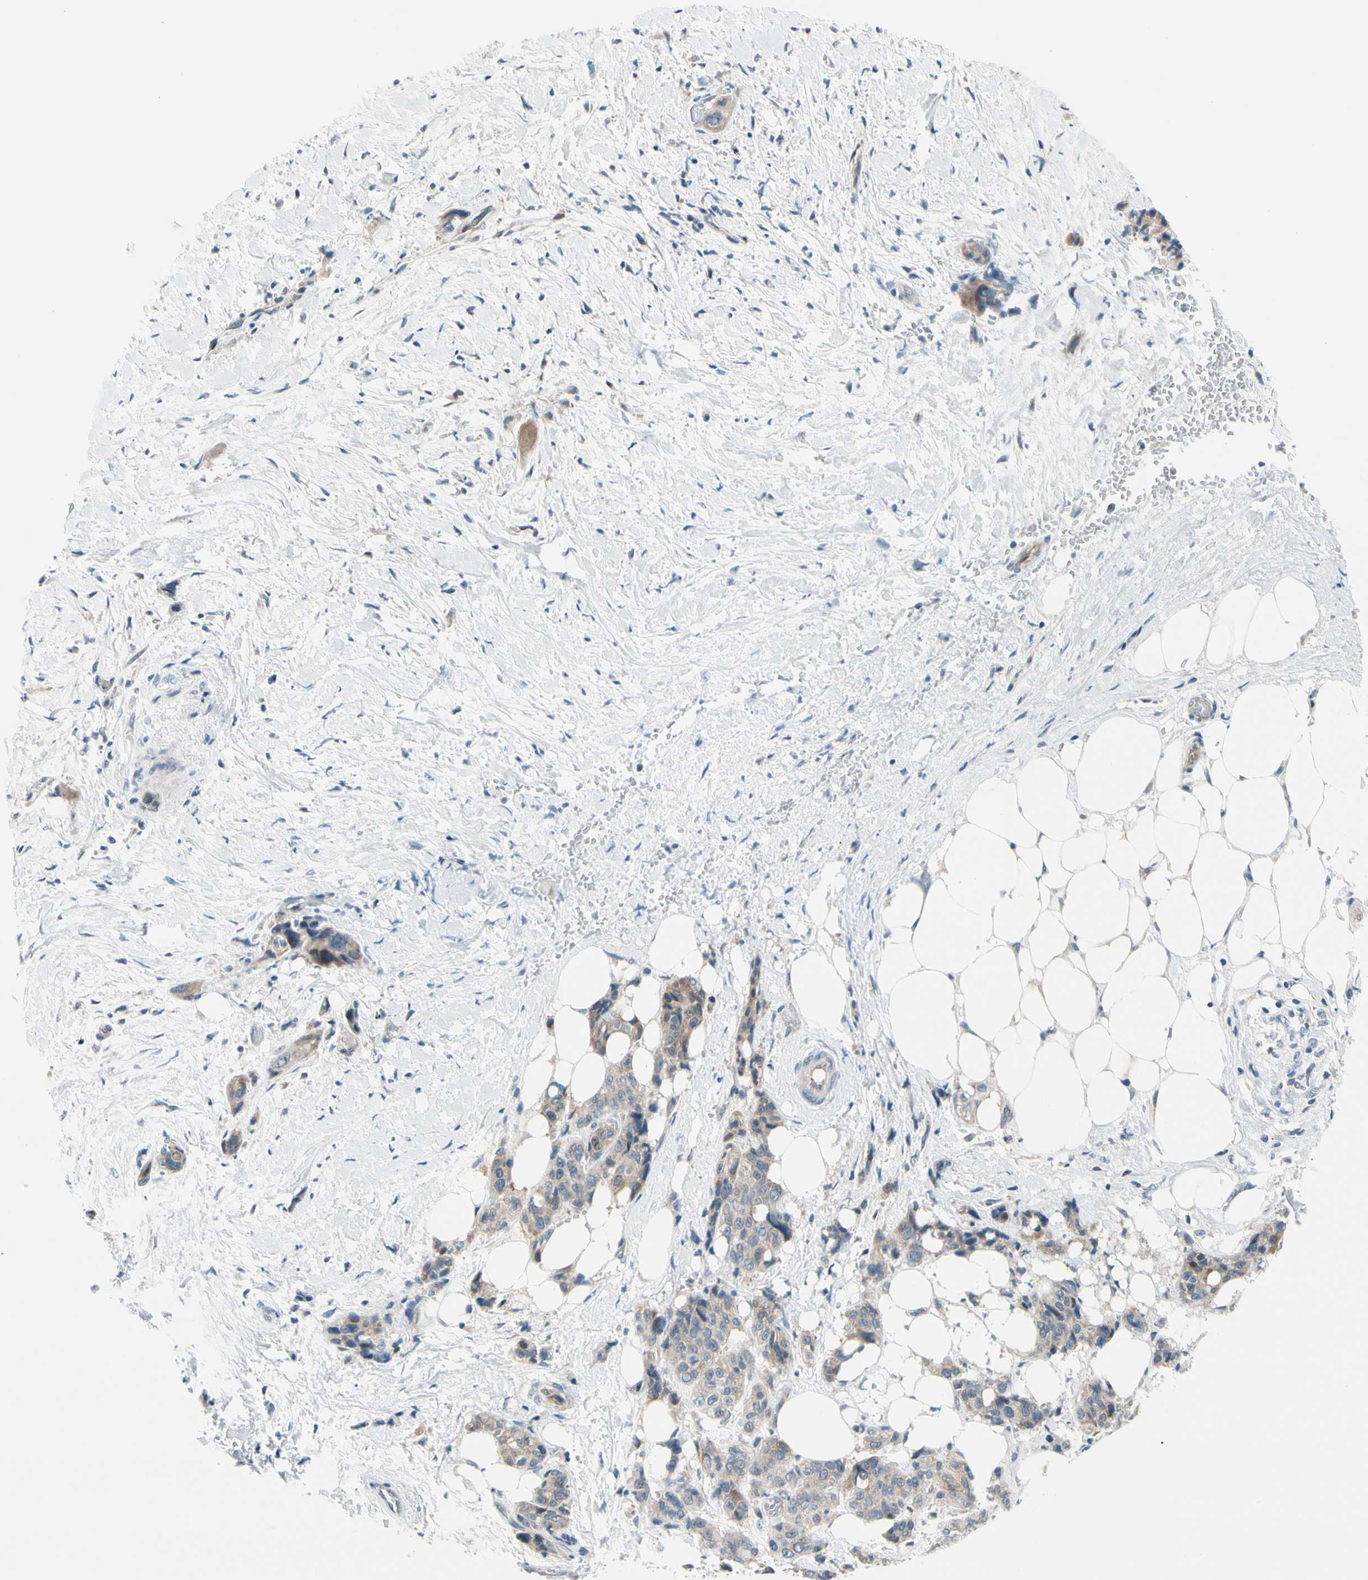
{"staining": {"intensity": "moderate", "quantity": ">75%", "location": "cytoplasmic/membranous"}, "tissue": "pancreatic cancer", "cell_type": "Tumor cells", "image_type": "cancer", "snomed": [{"axis": "morphology", "description": "Adenocarcinoma, NOS"}, {"axis": "topography", "description": "Pancreas"}], "caption": "Tumor cells exhibit medium levels of moderate cytoplasmic/membranous expression in about >75% of cells in pancreatic cancer (adenocarcinoma). The staining is performed using DAB (3,3'-diaminobenzidine) brown chromogen to label protein expression. The nuclei are counter-stained blue using hematoxylin.", "gene": "CFAP36", "patient": {"sex": "male", "age": 46}}